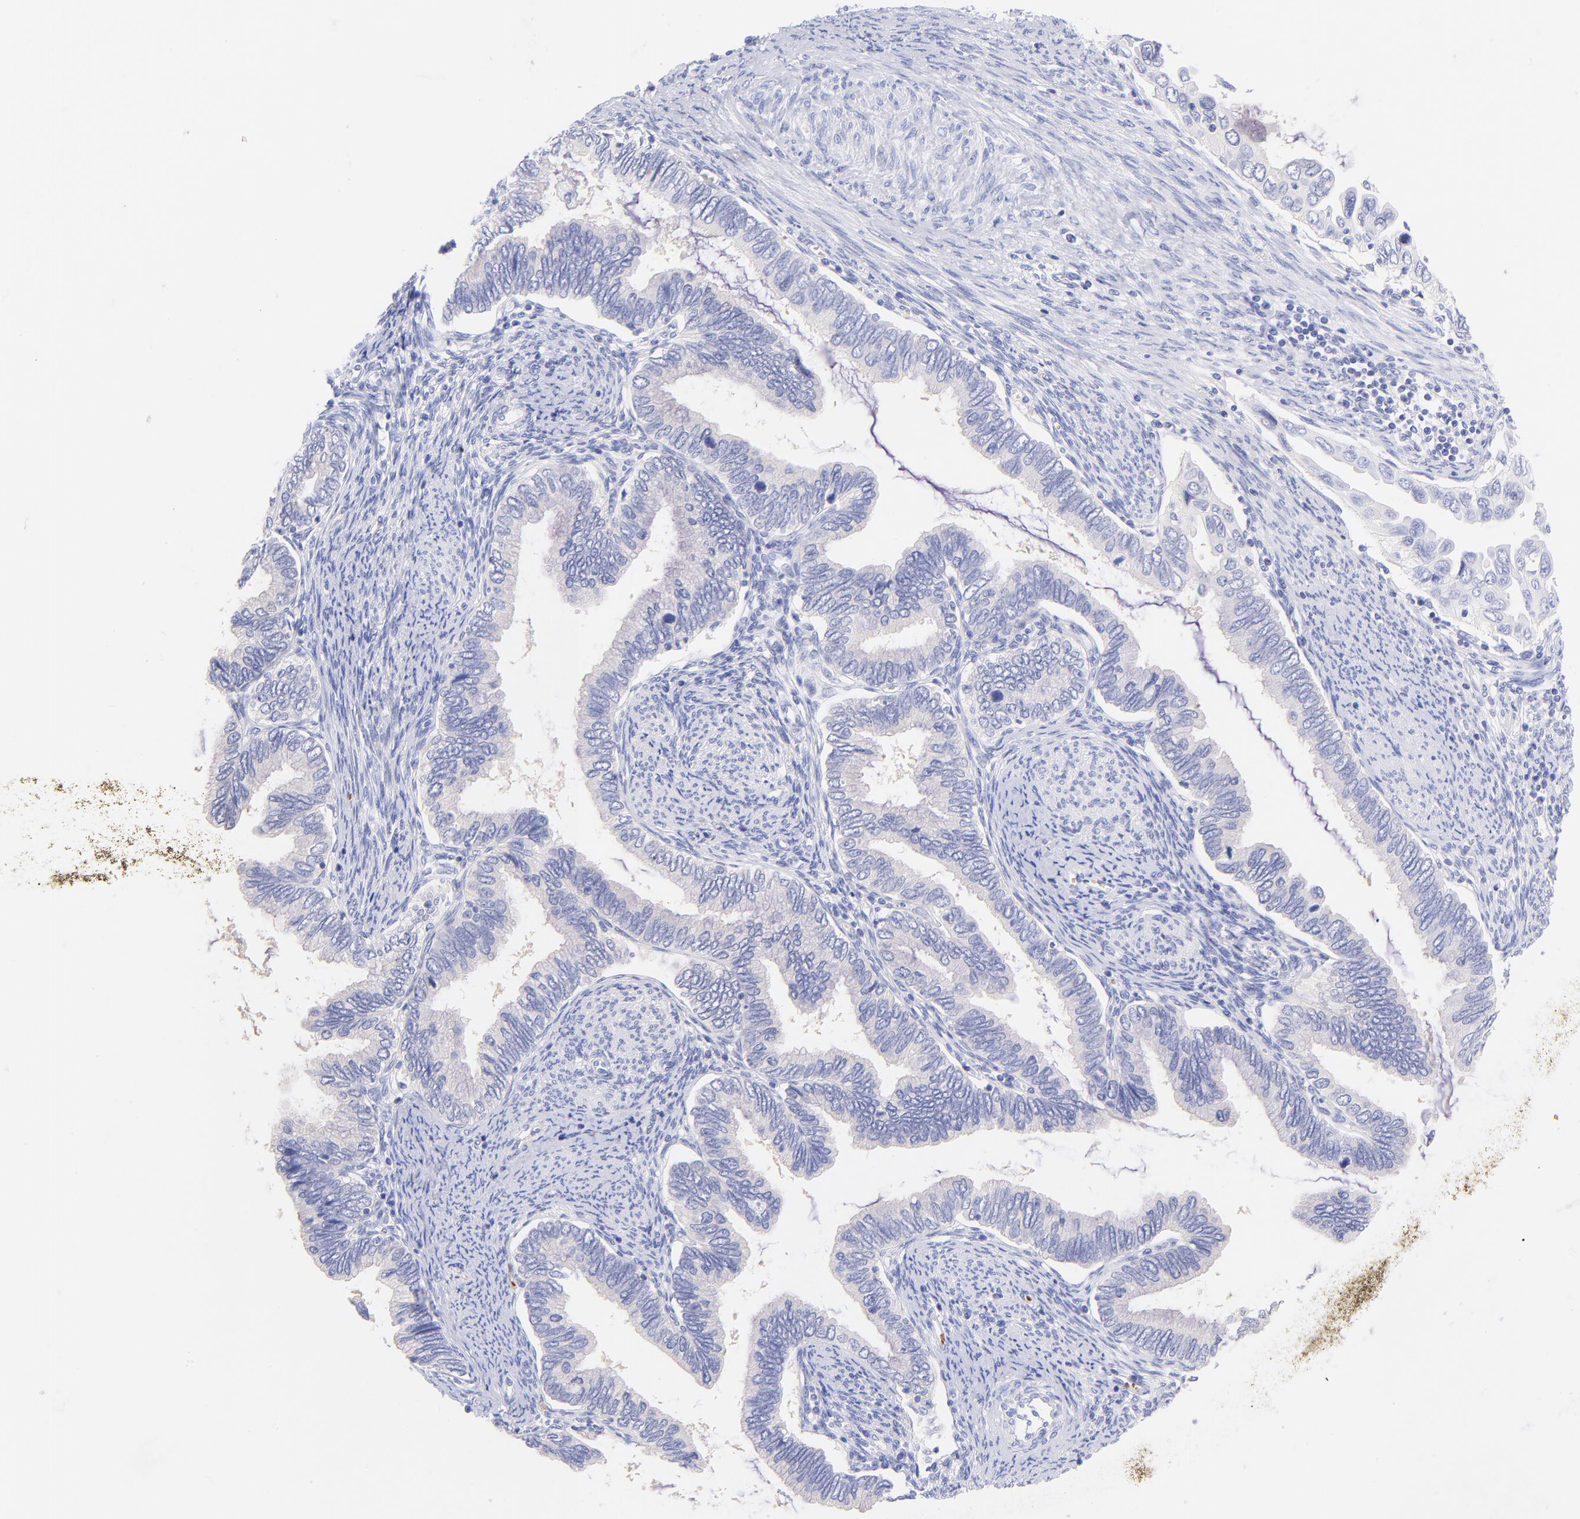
{"staining": {"intensity": "negative", "quantity": "none", "location": "none"}, "tissue": "cervical cancer", "cell_type": "Tumor cells", "image_type": "cancer", "snomed": [{"axis": "morphology", "description": "Adenocarcinoma, NOS"}, {"axis": "topography", "description": "Cervix"}], "caption": "This is an immunohistochemistry micrograph of human cervical cancer. There is no staining in tumor cells.", "gene": "FRMPD3", "patient": {"sex": "female", "age": 49}}